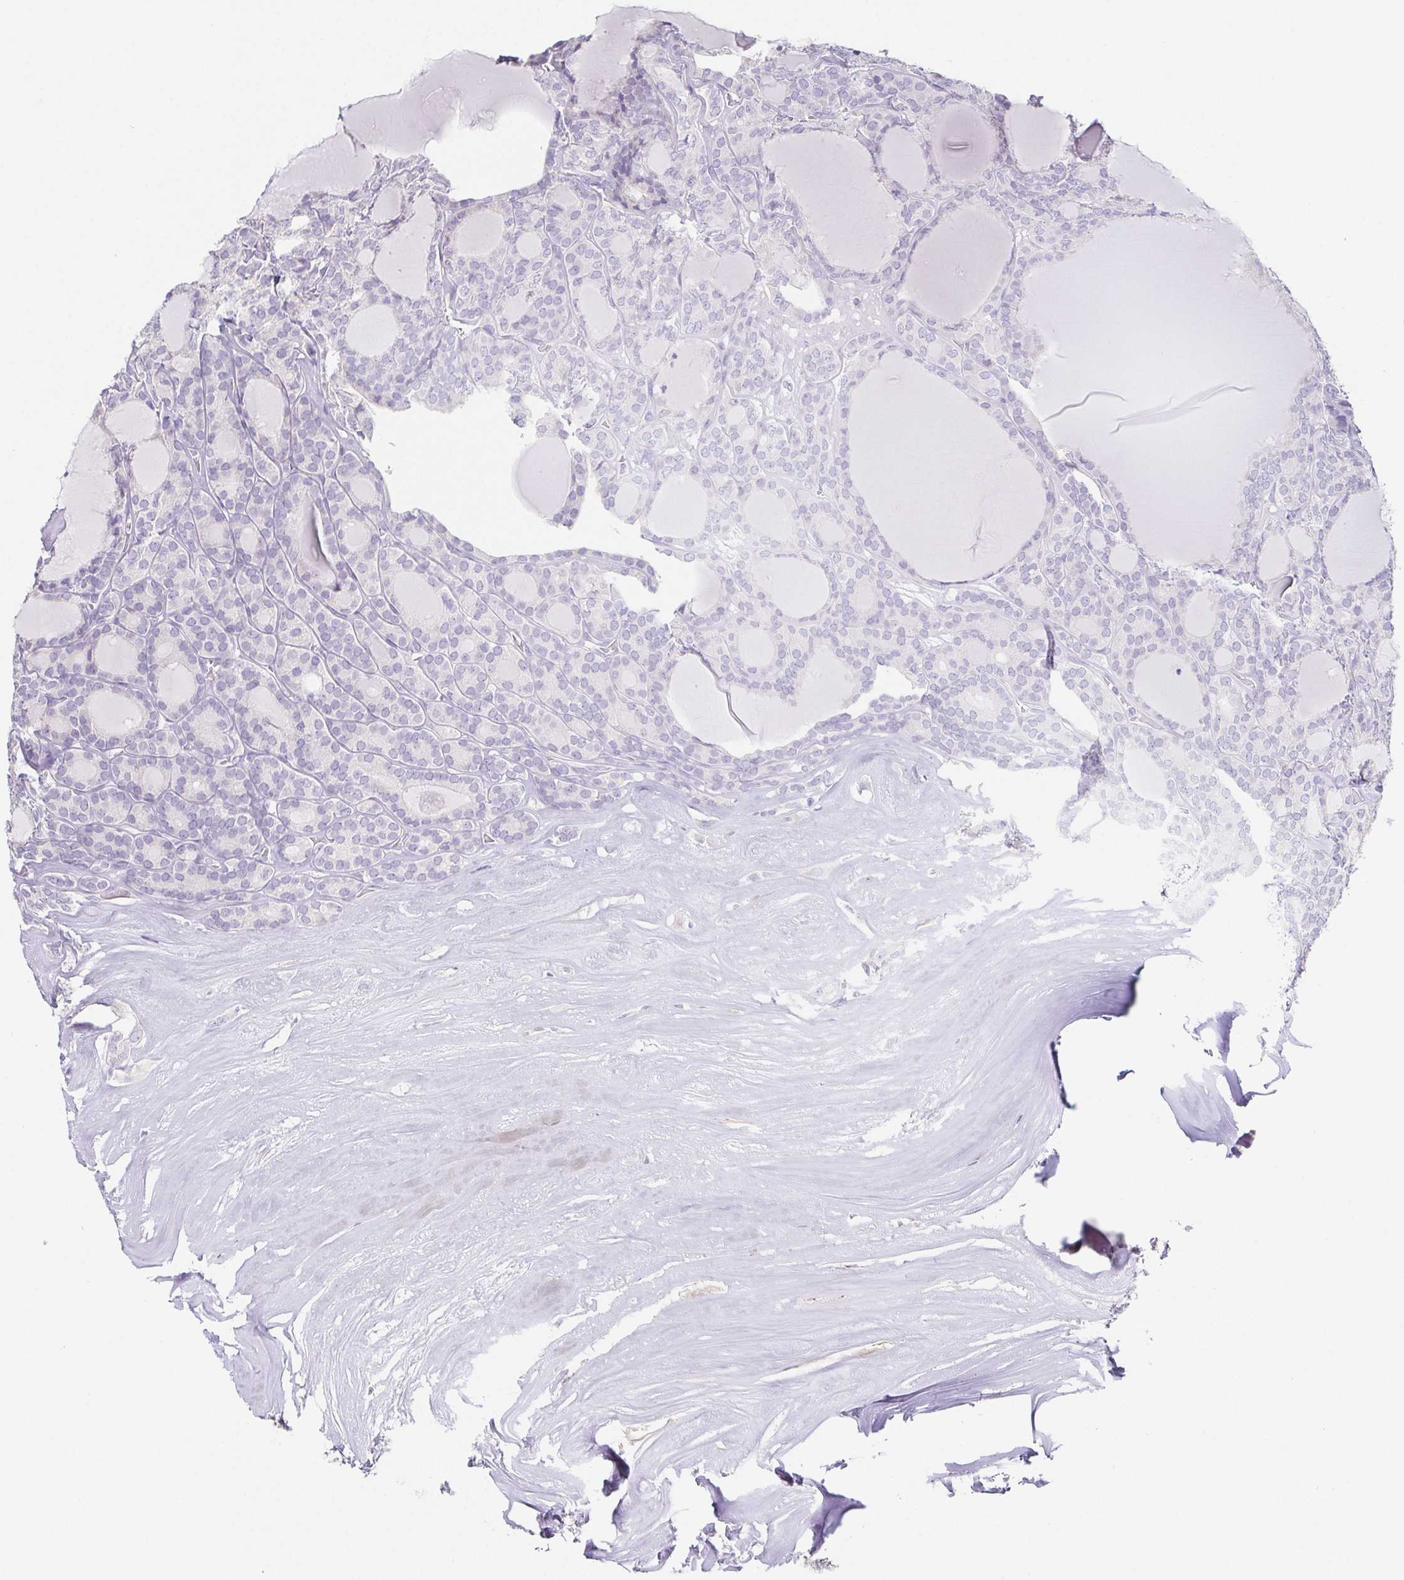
{"staining": {"intensity": "negative", "quantity": "none", "location": "none"}, "tissue": "thyroid cancer", "cell_type": "Tumor cells", "image_type": "cancer", "snomed": [{"axis": "morphology", "description": "Follicular adenoma carcinoma, NOS"}, {"axis": "topography", "description": "Thyroid gland"}], "caption": "Image shows no protein staining in tumor cells of thyroid cancer tissue.", "gene": "HDGFL1", "patient": {"sex": "male", "age": 74}}